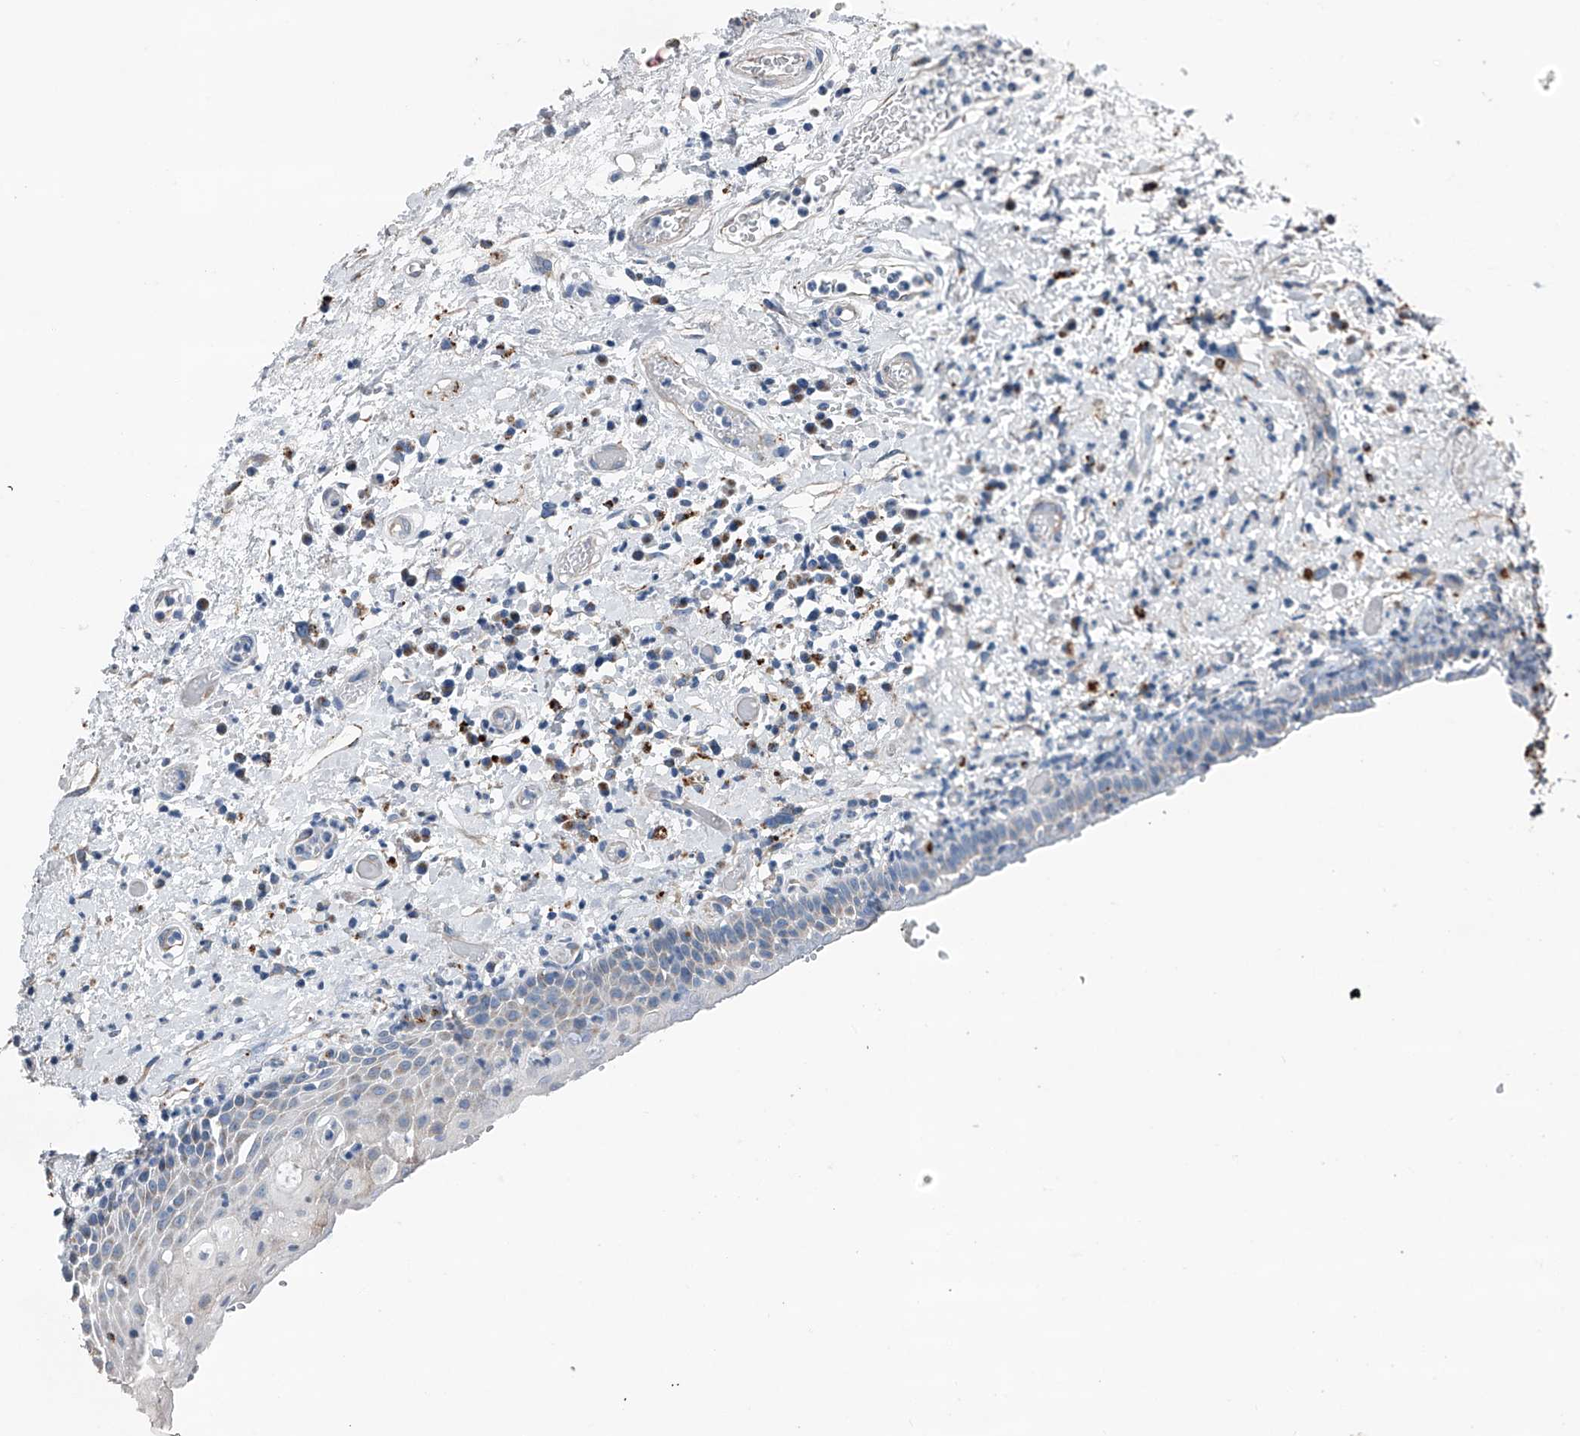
{"staining": {"intensity": "negative", "quantity": "none", "location": "none"}, "tissue": "oral mucosa", "cell_type": "Squamous epithelial cells", "image_type": "normal", "snomed": [{"axis": "morphology", "description": "Normal tissue, NOS"}, {"axis": "topography", "description": "Oral tissue"}], "caption": "High power microscopy photomicrograph of an immunohistochemistry (IHC) image of unremarkable oral mucosa, revealing no significant positivity in squamous epithelial cells.", "gene": "ZNF772", "patient": {"sex": "female", "age": 76}}